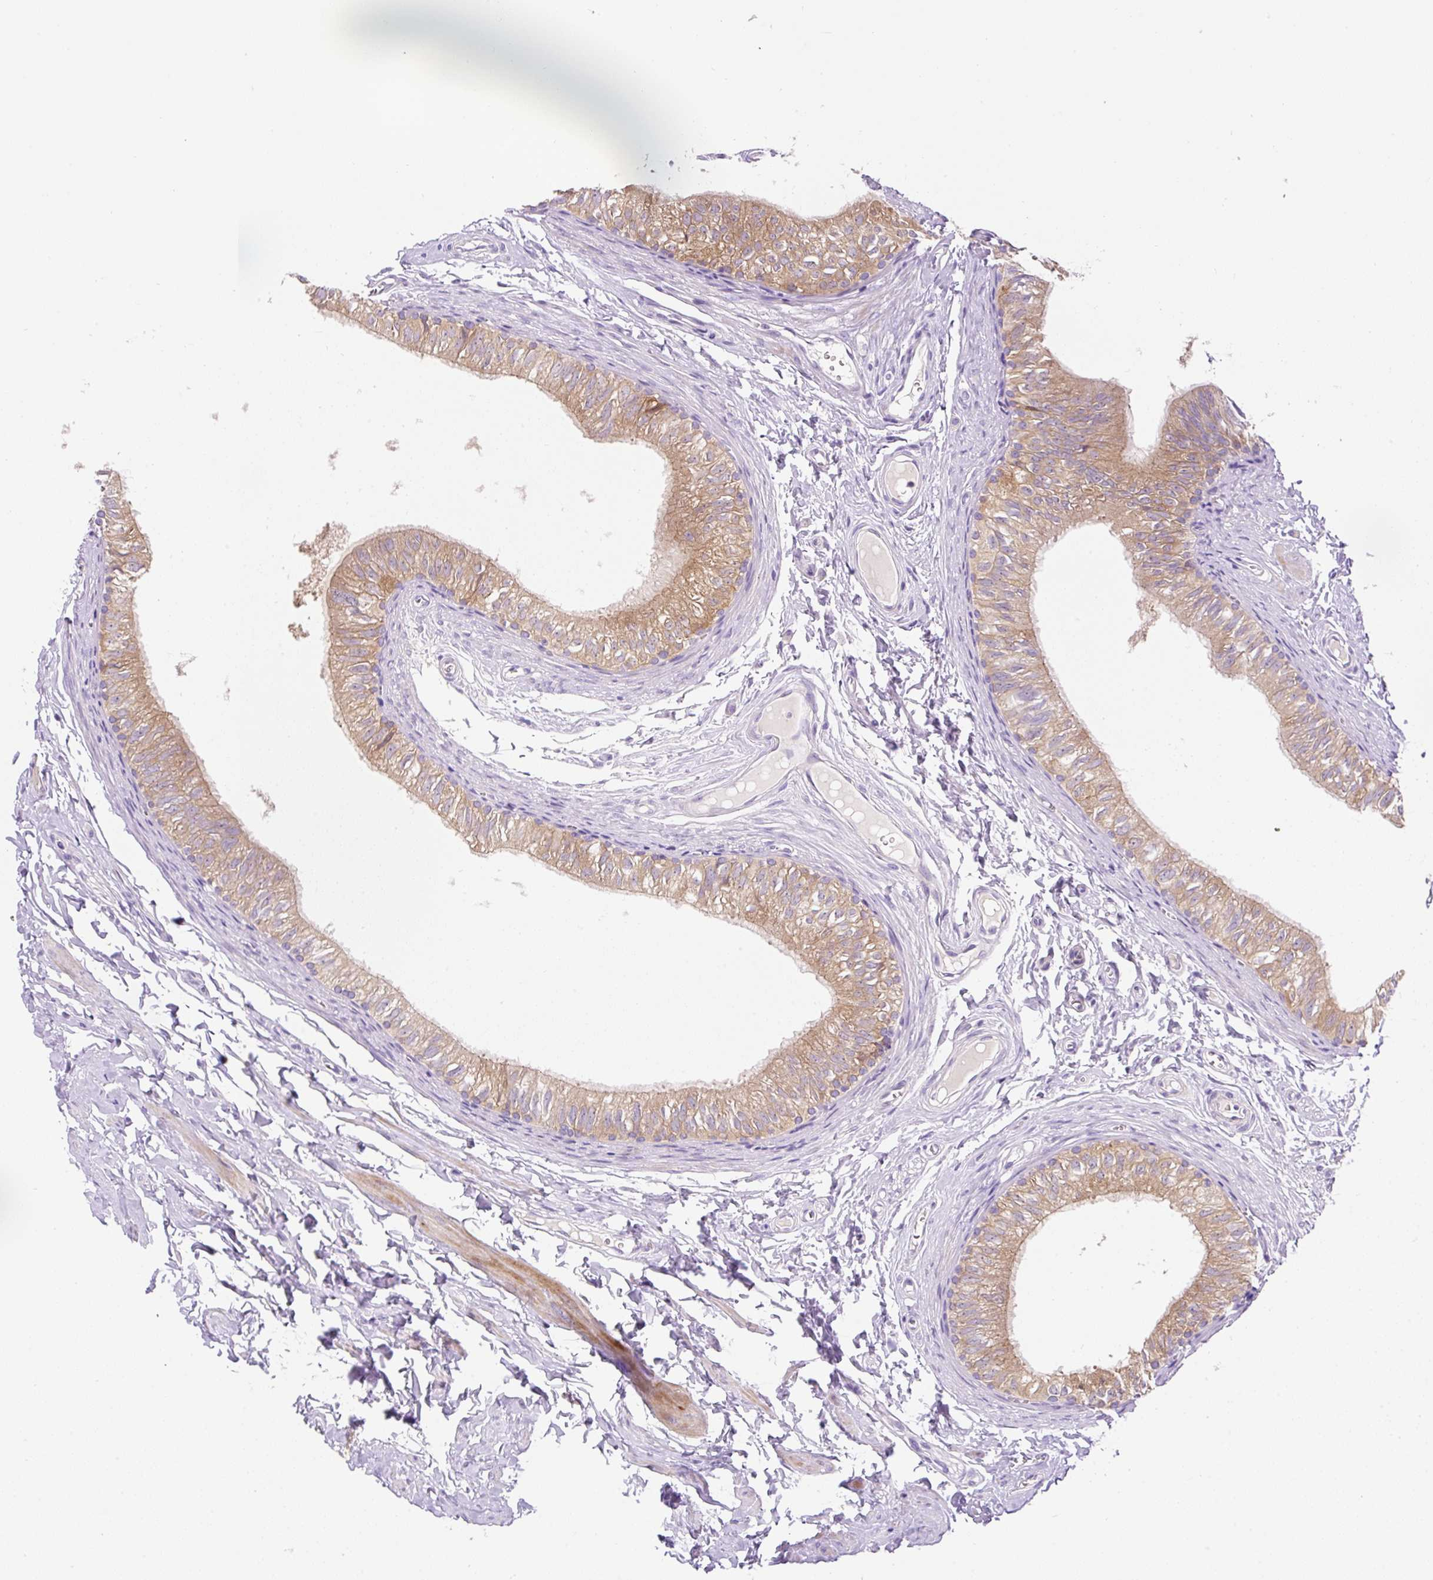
{"staining": {"intensity": "moderate", "quantity": ">75%", "location": "cytoplasmic/membranous"}, "tissue": "epididymis", "cell_type": "Glandular cells", "image_type": "normal", "snomed": [{"axis": "morphology", "description": "Normal tissue, NOS"}, {"axis": "topography", "description": "Epididymis"}], "caption": "An immunohistochemistry (IHC) micrograph of normal tissue is shown. Protein staining in brown highlights moderate cytoplasmic/membranous positivity in epididymis within glandular cells. Using DAB (brown) and hematoxylin (blue) stains, captured at high magnification using brightfield microscopy.", "gene": "LHFPL5", "patient": {"sex": "male", "age": 42}}